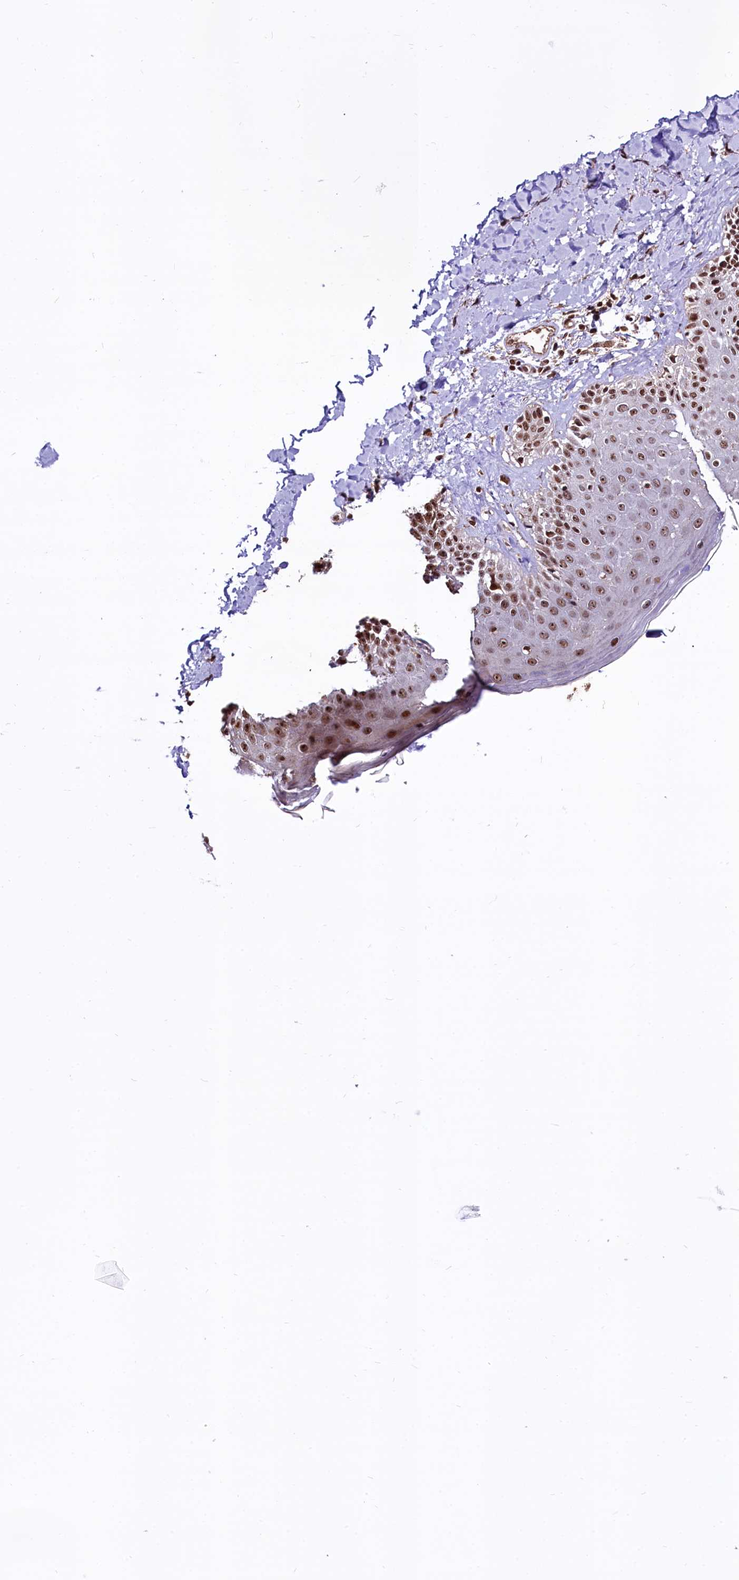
{"staining": {"intensity": "moderate", "quantity": ">75%", "location": "cytoplasmic/membranous,nuclear"}, "tissue": "skin", "cell_type": "Fibroblasts", "image_type": "normal", "snomed": [{"axis": "morphology", "description": "Normal tissue, NOS"}, {"axis": "topography", "description": "Skin"}], "caption": "Fibroblasts show moderate cytoplasmic/membranous,nuclear expression in about >75% of cells in unremarkable skin.", "gene": "PDS5B", "patient": {"sex": "male", "age": 52}}